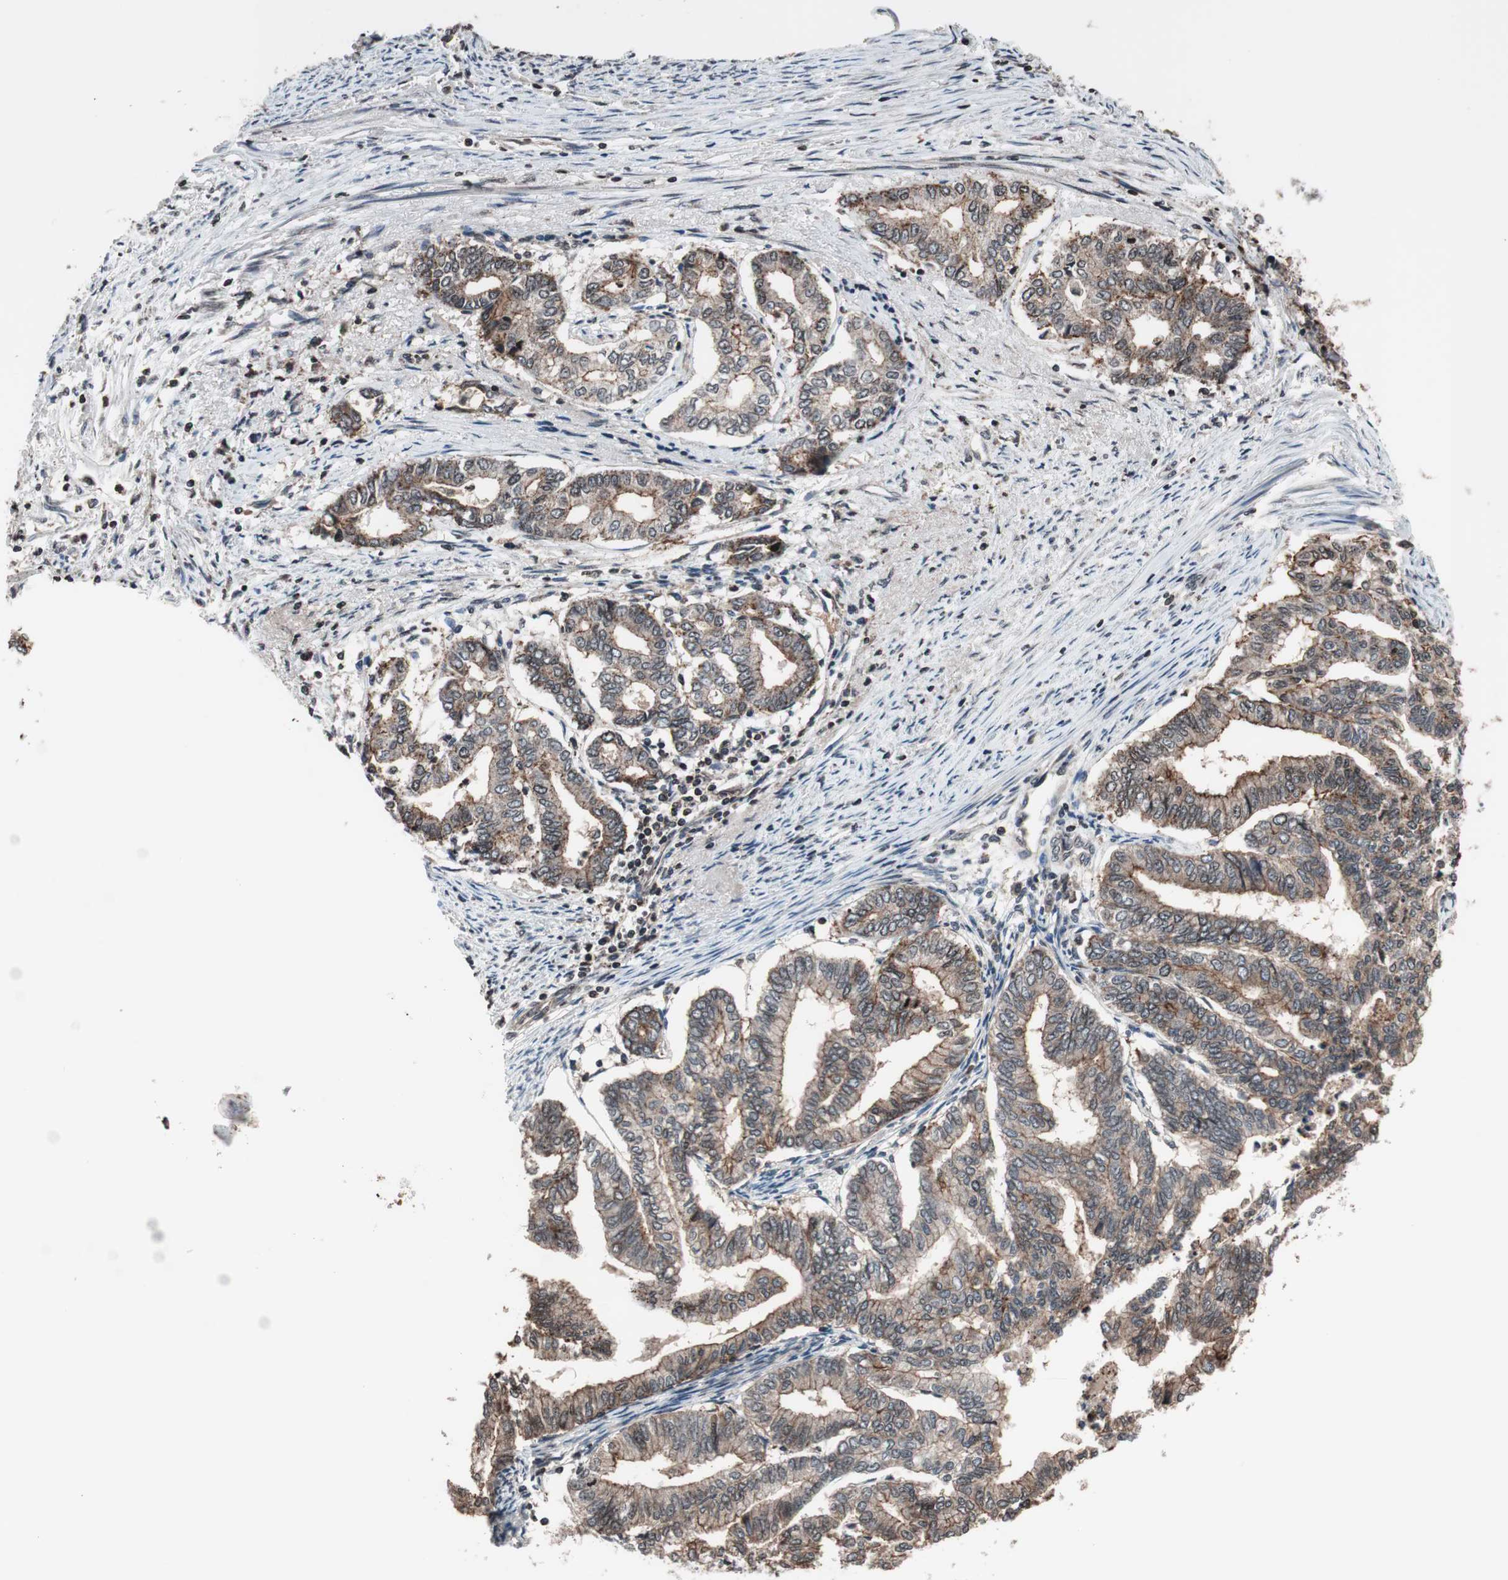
{"staining": {"intensity": "weak", "quantity": "<25%", "location": "cytoplasmic/membranous,nuclear"}, "tissue": "endometrial cancer", "cell_type": "Tumor cells", "image_type": "cancer", "snomed": [{"axis": "morphology", "description": "Adenocarcinoma, NOS"}, {"axis": "topography", "description": "Endometrium"}], "caption": "Endometrial cancer stained for a protein using IHC demonstrates no staining tumor cells.", "gene": "RFC1", "patient": {"sex": "female", "age": 79}}